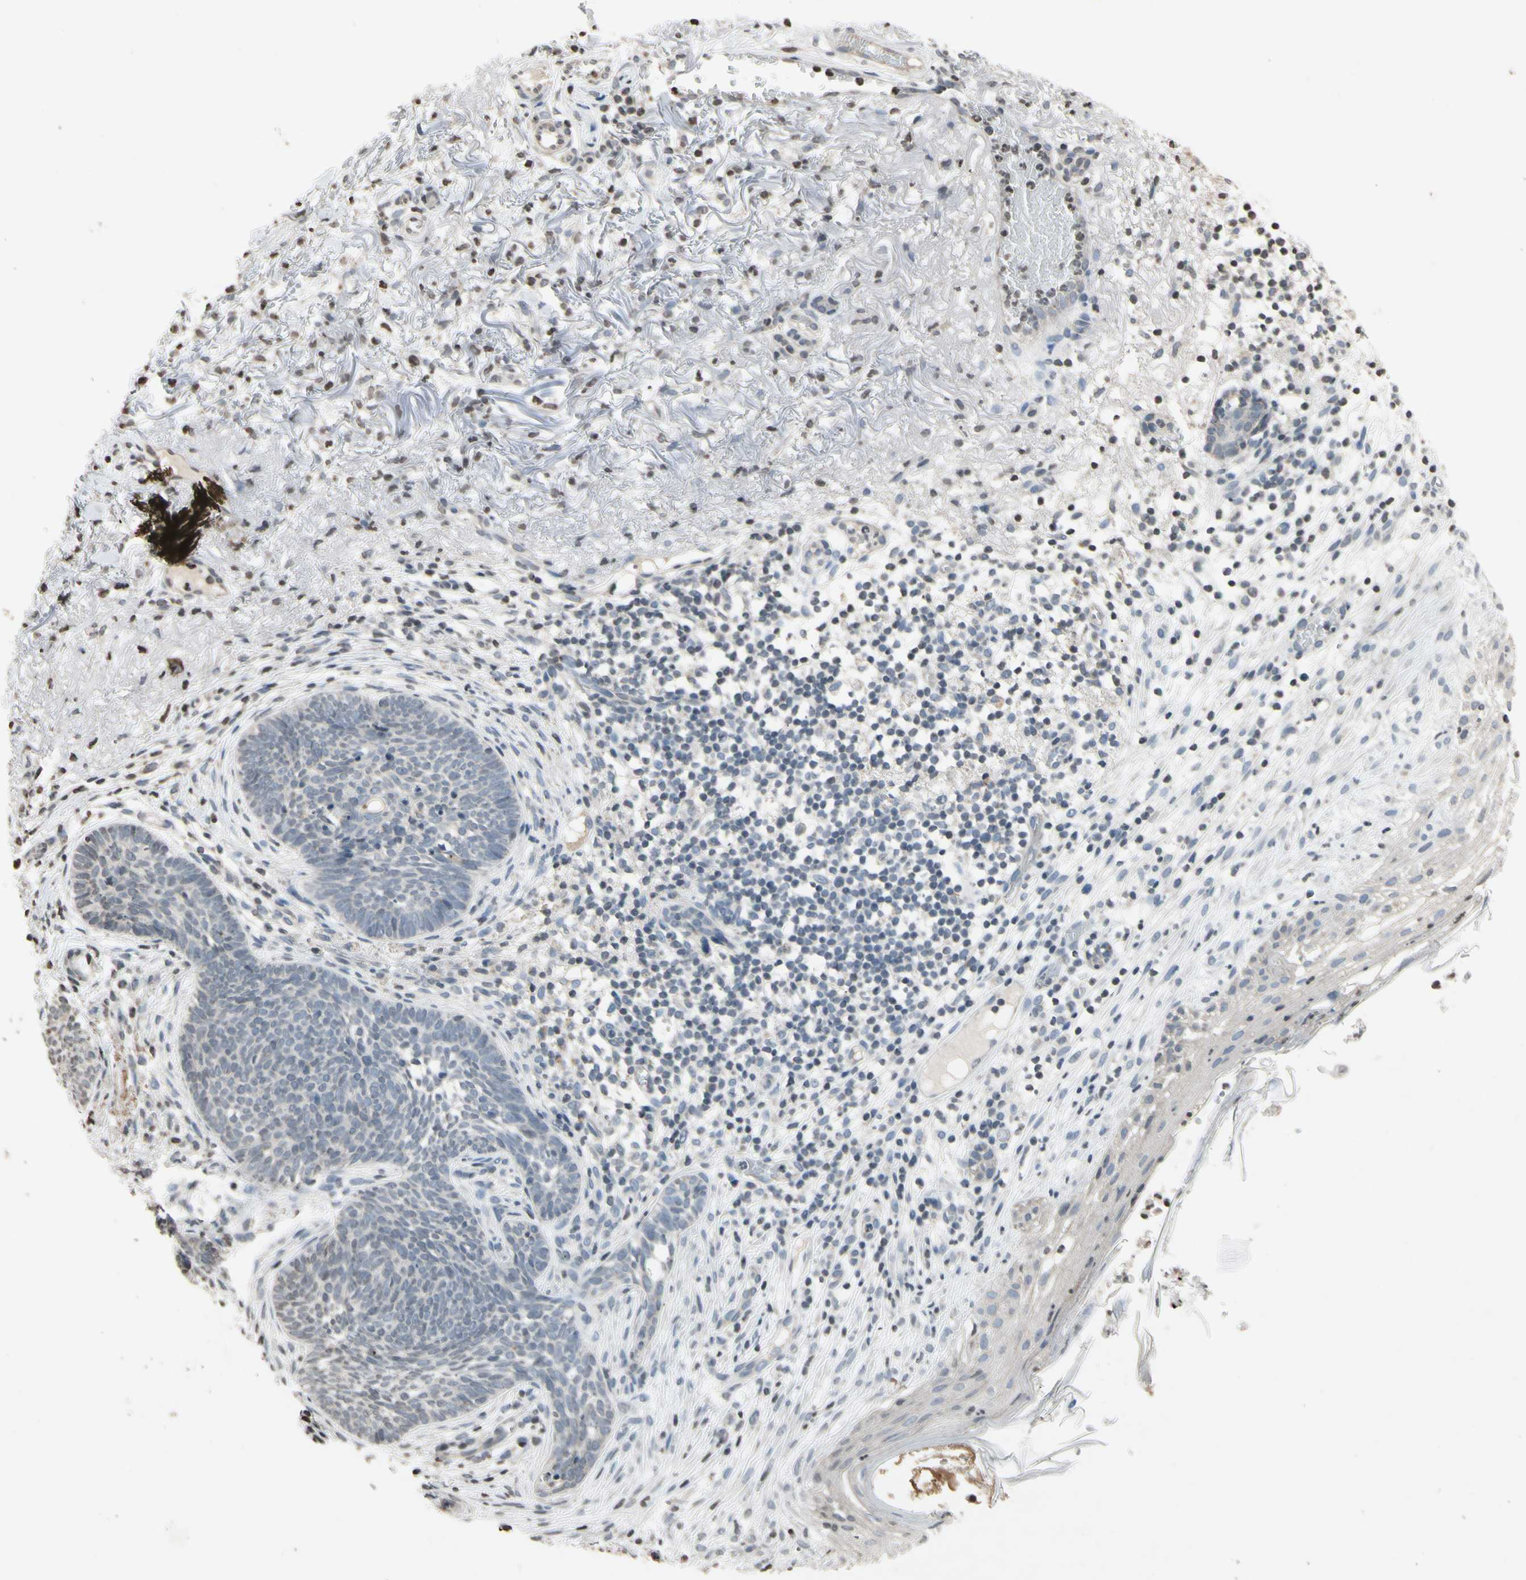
{"staining": {"intensity": "weak", "quantity": "25%-75%", "location": "cytoplasmic/membranous"}, "tissue": "skin cancer", "cell_type": "Tumor cells", "image_type": "cancer", "snomed": [{"axis": "morphology", "description": "Basal cell carcinoma"}, {"axis": "topography", "description": "Skin"}], "caption": "A brown stain labels weak cytoplasmic/membranous staining of a protein in skin cancer tumor cells.", "gene": "CLDN11", "patient": {"sex": "female", "age": 70}}